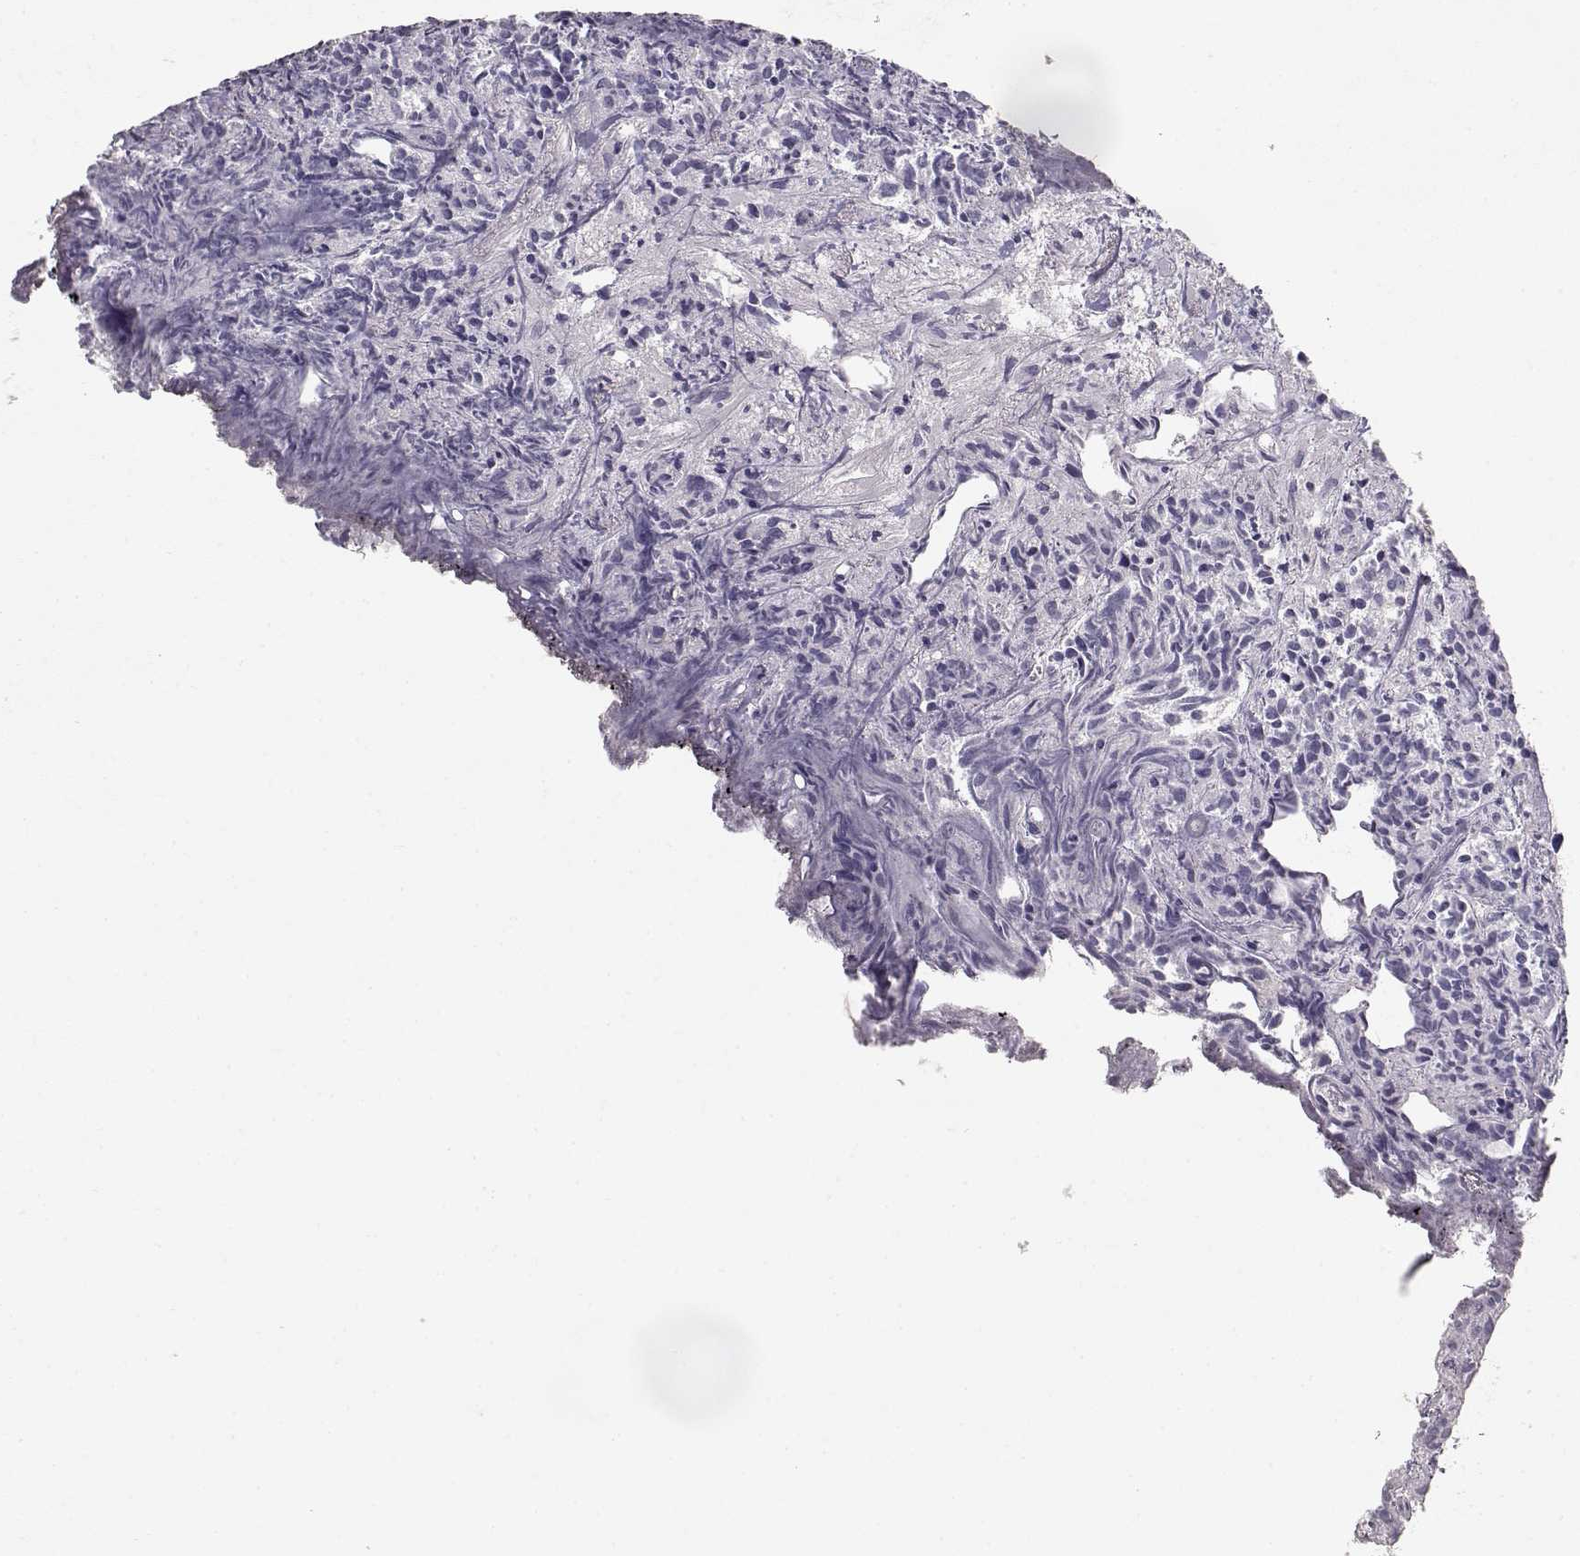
{"staining": {"intensity": "negative", "quantity": "none", "location": "none"}, "tissue": "prostate cancer", "cell_type": "Tumor cells", "image_type": "cancer", "snomed": [{"axis": "morphology", "description": "Adenocarcinoma, High grade"}, {"axis": "topography", "description": "Prostate"}], "caption": "The image reveals no staining of tumor cells in high-grade adenocarcinoma (prostate). (DAB immunohistochemistry (IHC), high magnification).", "gene": "TPH2", "patient": {"sex": "male", "age": 58}}